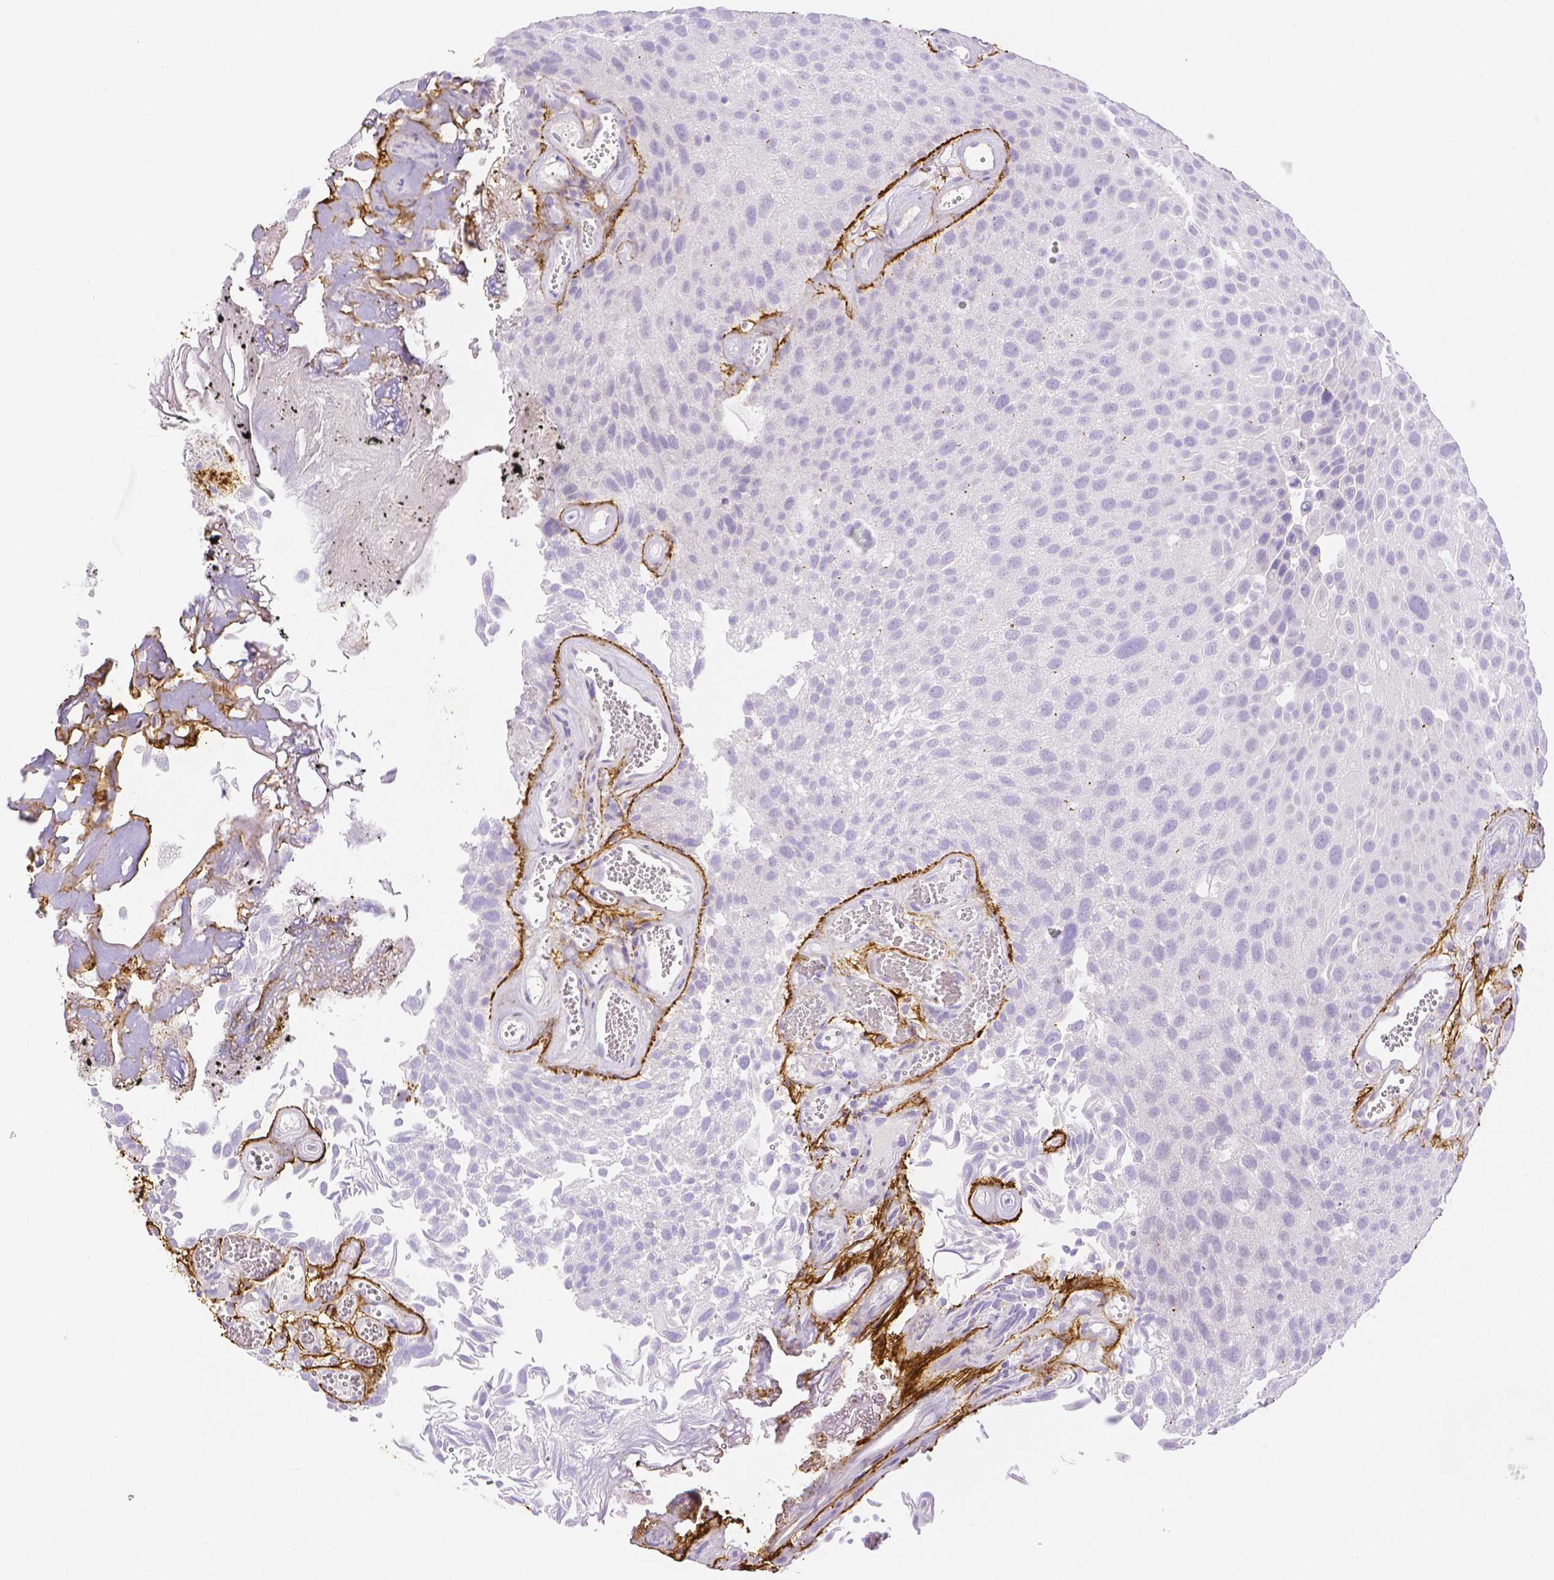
{"staining": {"intensity": "negative", "quantity": "none", "location": "none"}, "tissue": "urothelial cancer", "cell_type": "Tumor cells", "image_type": "cancer", "snomed": [{"axis": "morphology", "description": "Urothelial carcinoma, Low grade"}, {"axis": "topography", "description": "Urinary bladder"}], "caption": "Image shows no protein staining in tumor cells of urothelial carcinoma (low-grade) tissue.", "gene": "FBN1", "patient": {"sex": "male", "age": 72}}